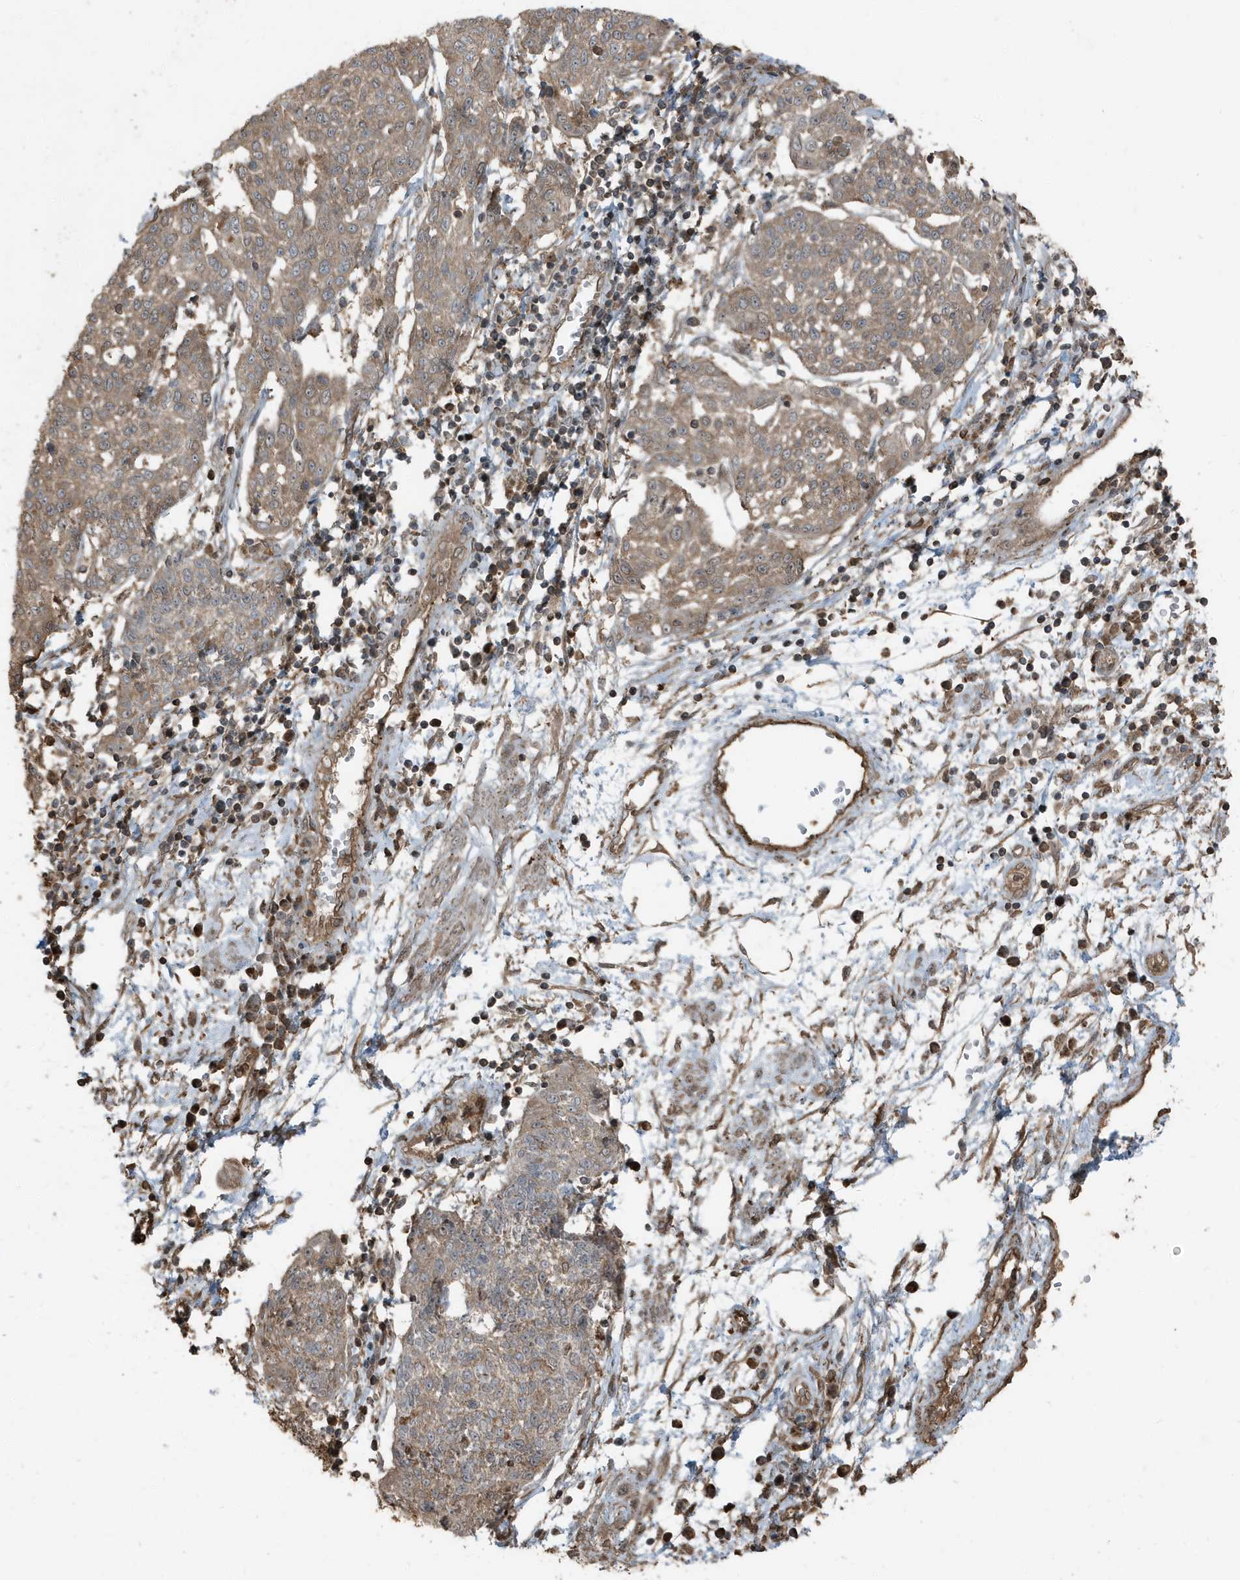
{"staining": {"intensity": "moderate", "quantity": ">75%", "location": "cytoplasmic/membranous"}, "tissue": "cervical cancer", "cell_type": "Tumor cells", "image_type": "cancer", "snomed": [{"axis": "morphology", "description": "Squamous cell carcinoma, NOS"}, {"axis": "topography", "description": "Cervix"}], "caption": "Cervical squamous cell carcinoma stained with DAB IHC reveals medium levels of moderate cytoplasmic/membranous expression in approximately >75% of tumor cells. Using DAB (3,3'-diaminobenzidine) (brown) and hematoxylin (blue) stains, captured at high magnification using brightfield microscopy.", "gene": "AZI2", "patient": {"sex": "female", "age": 34}}